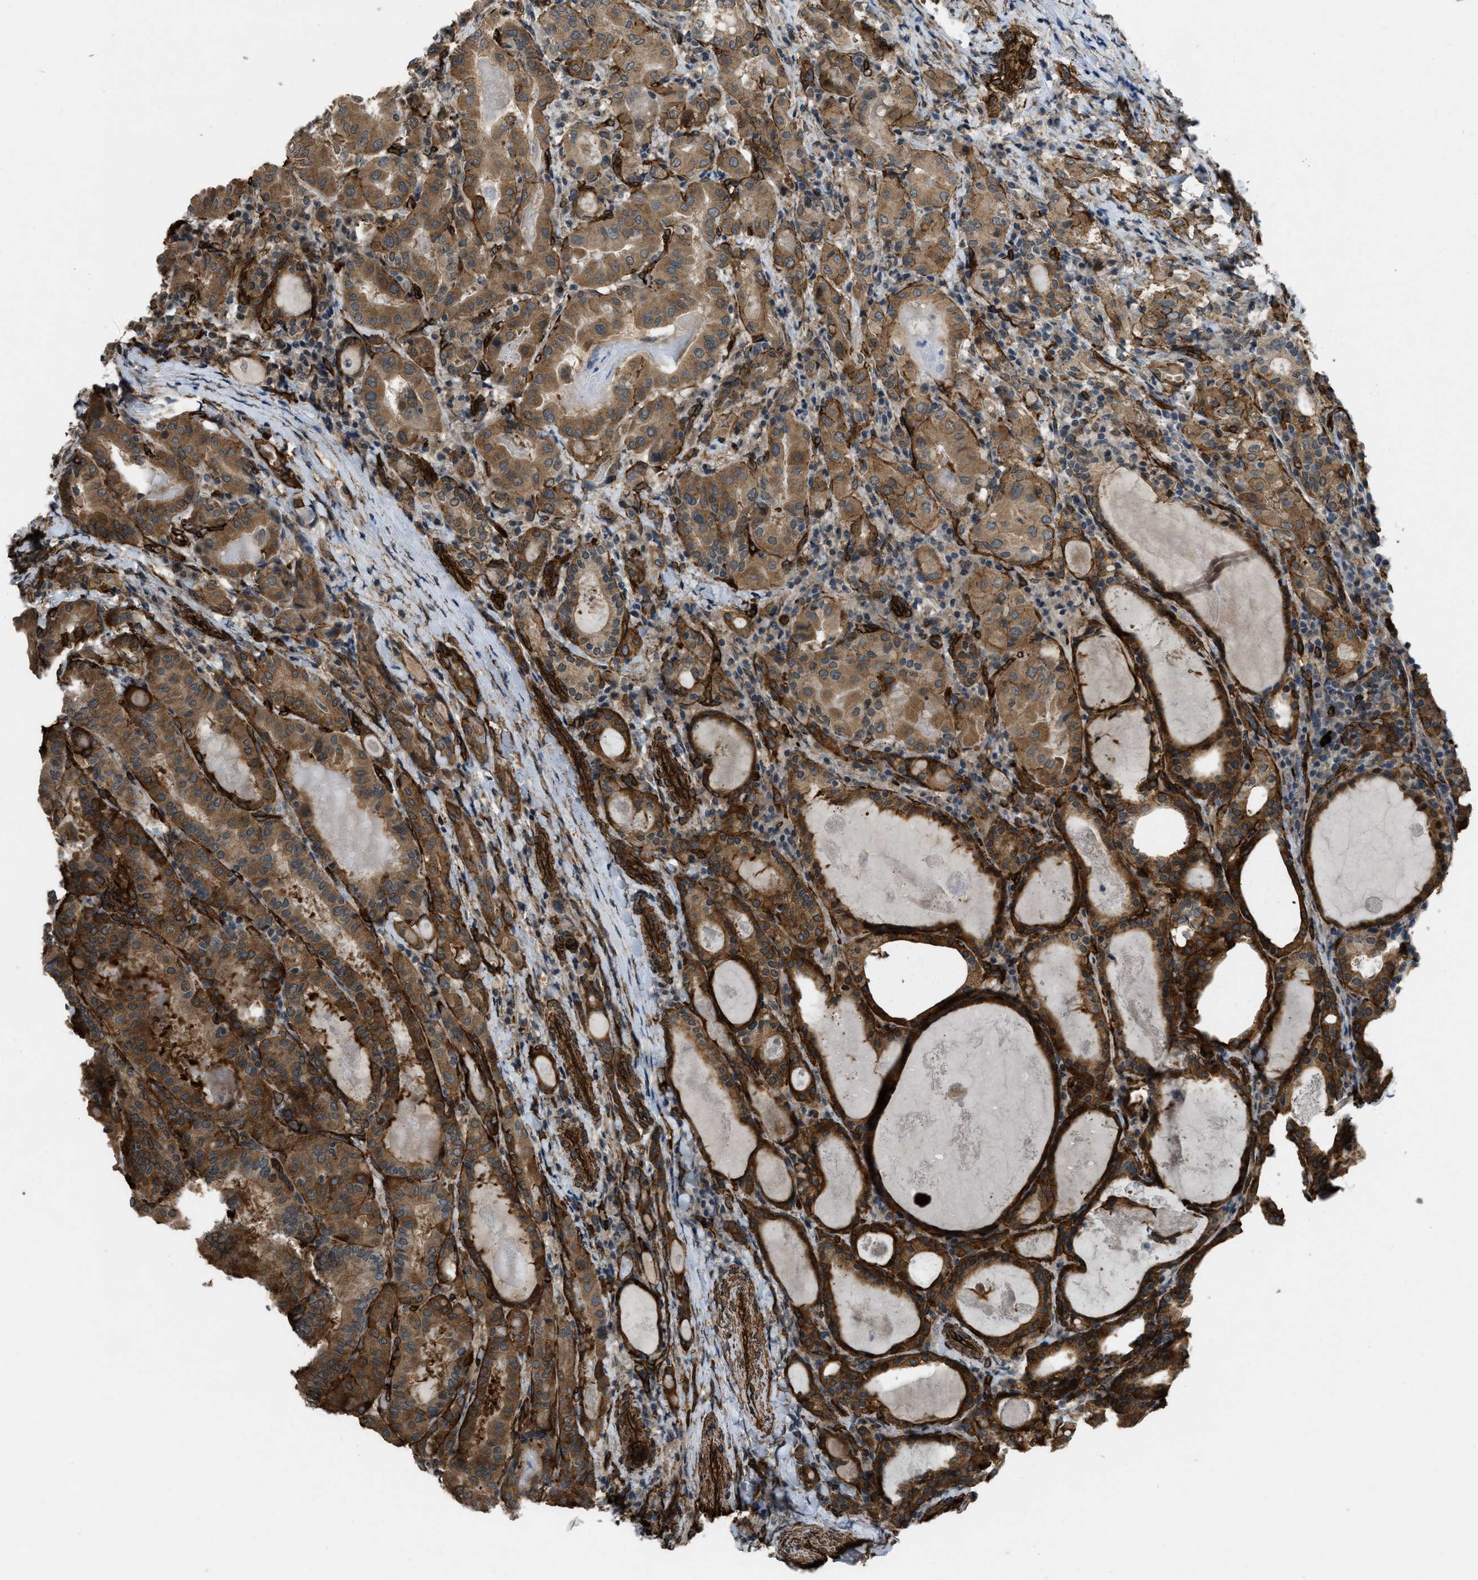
{"staining": {"intensity": "strong", "quantity": ">75%", "location": "cytoplasmic/membranous"}, "tissue": "thyroid cancer", "cell_type": "Tumor cells", "image_type": "cancer", "snomed": [{"axis": "morphology", "description": "Papillary adenocarcinoma, NOS"}, {"axis": "topography", "description": "Thyroid gland"}], "caption": "About >75% of tumor cells in papillary adenocarcinoma (thyroid) display strong cytoplasmic/membranous protein expression as visualized by brown immunohistochemical staining.", "gene": "NMB", "patient": {"sex": "female", "age": 42}}